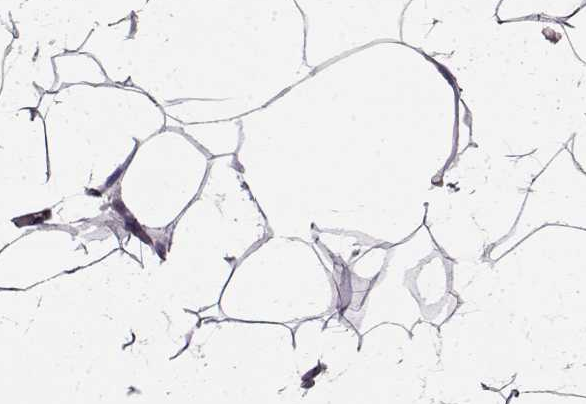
{"staining": {"intensity": "negative", "quantity": "none", "location": "none"}, "tissue": "adipose tissue", "cell_type": "Adipocytes", "image_type": "normal", "snomed": [{"axis": "morphology", "description": "Normal tissue, NOS"}, {"axis": "topography", "description": "Adipose tissue"}], "caption": "This is an immunohistochemistry micrograph of benign human adipose tissue. There is no expression in adipocytes.", "gene": "LAMB2", "patient": {"sex": "male", "age": 57}}